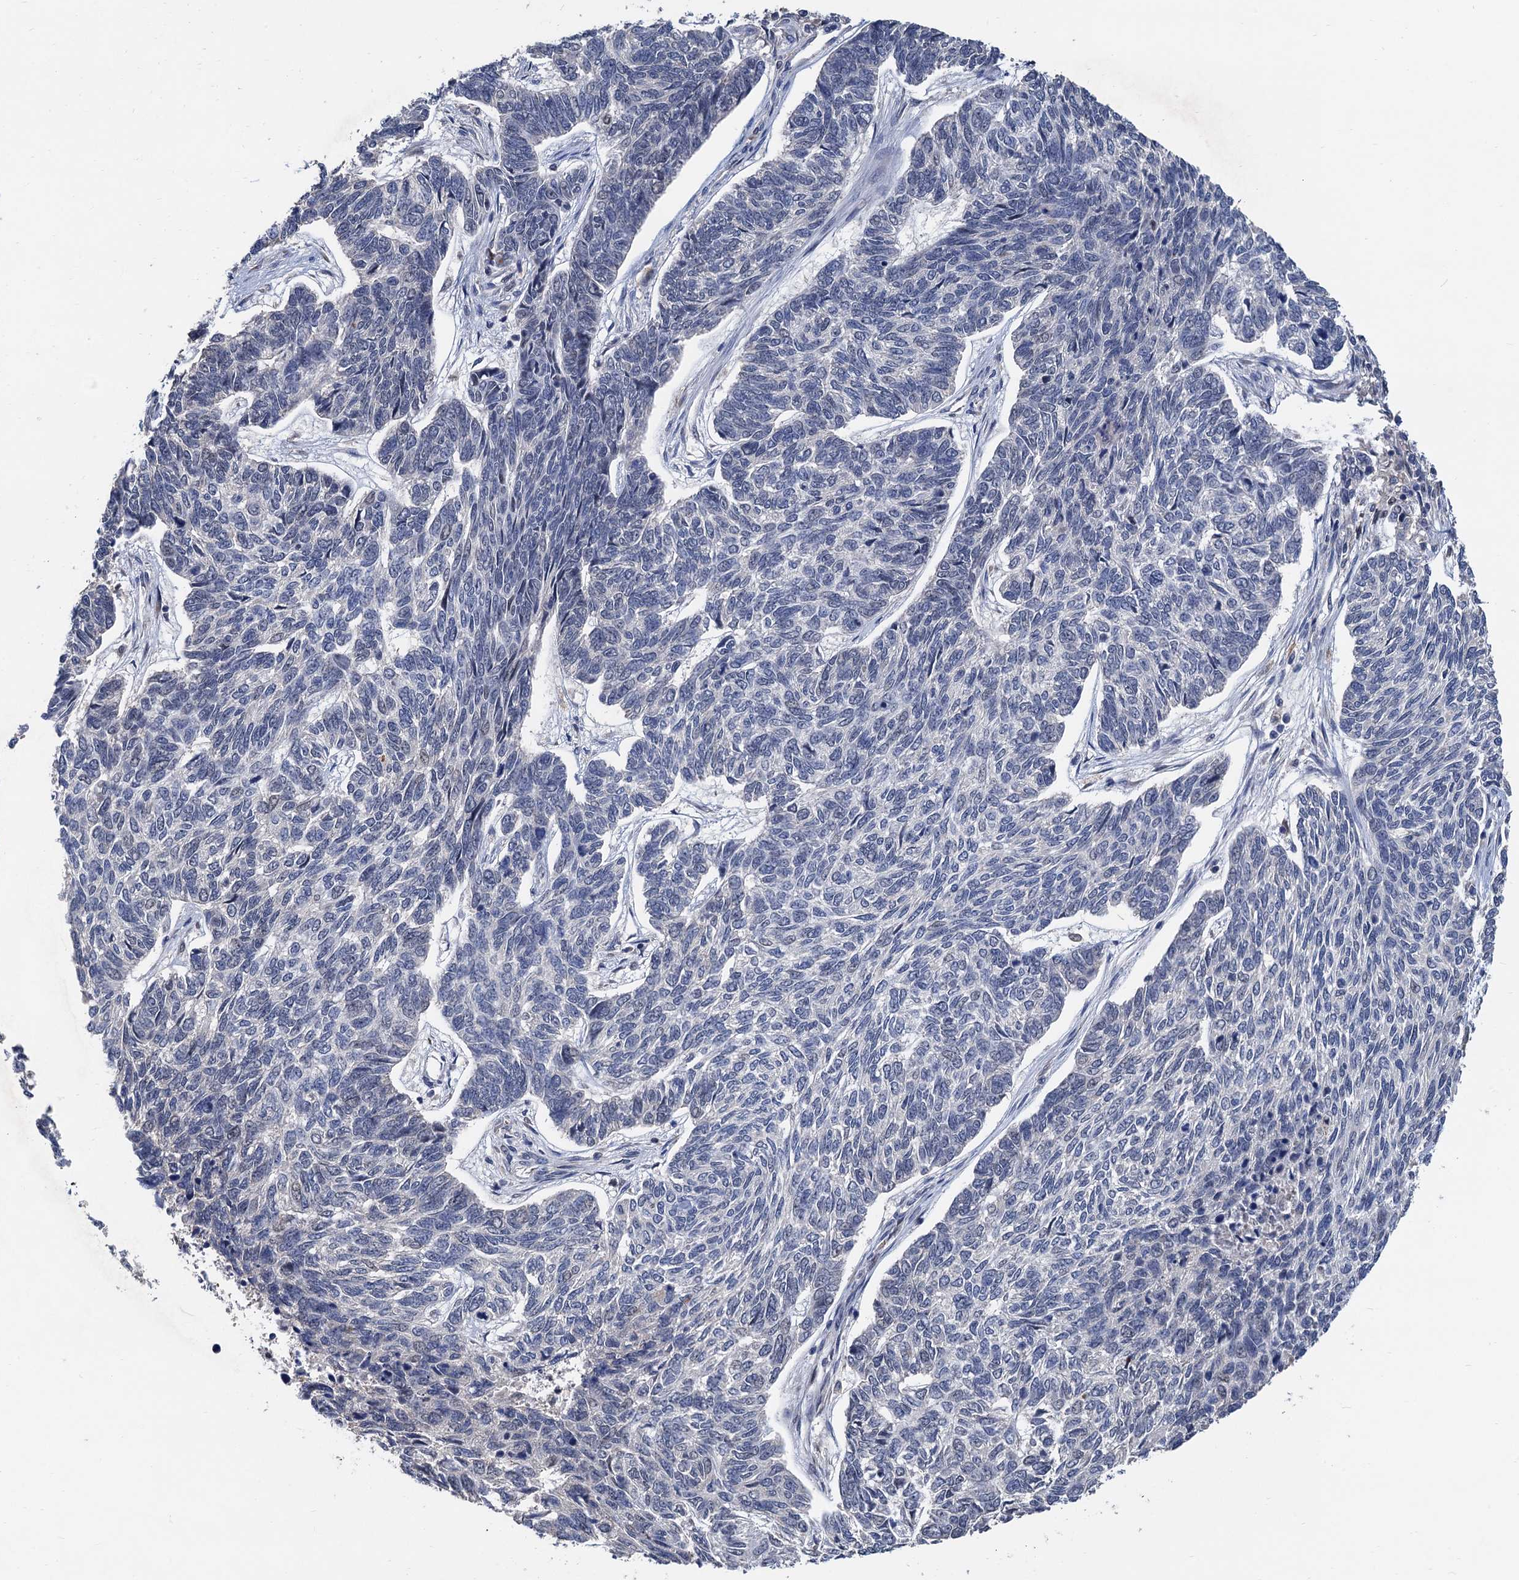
{"staining": {"intensity": "negative", "quantity": "none", "location": "none"}, "tissue": "skin cancer", "cell_type": "Tumor cells", "image_type": "cancer", "snomed": [{"axis": "morphology", "description": "Basal cell carcinoma"}, {"axis": "topography", "description": "Skin"}], "caption": "High magnification brightfield microscopy of skin cancer stained with DAB (brown) and counterstained with hematoxylin (blue): tumor cells show no significant expression.", "gene": "TSEN34", "patient": {"sex": "female", "age": 65}}